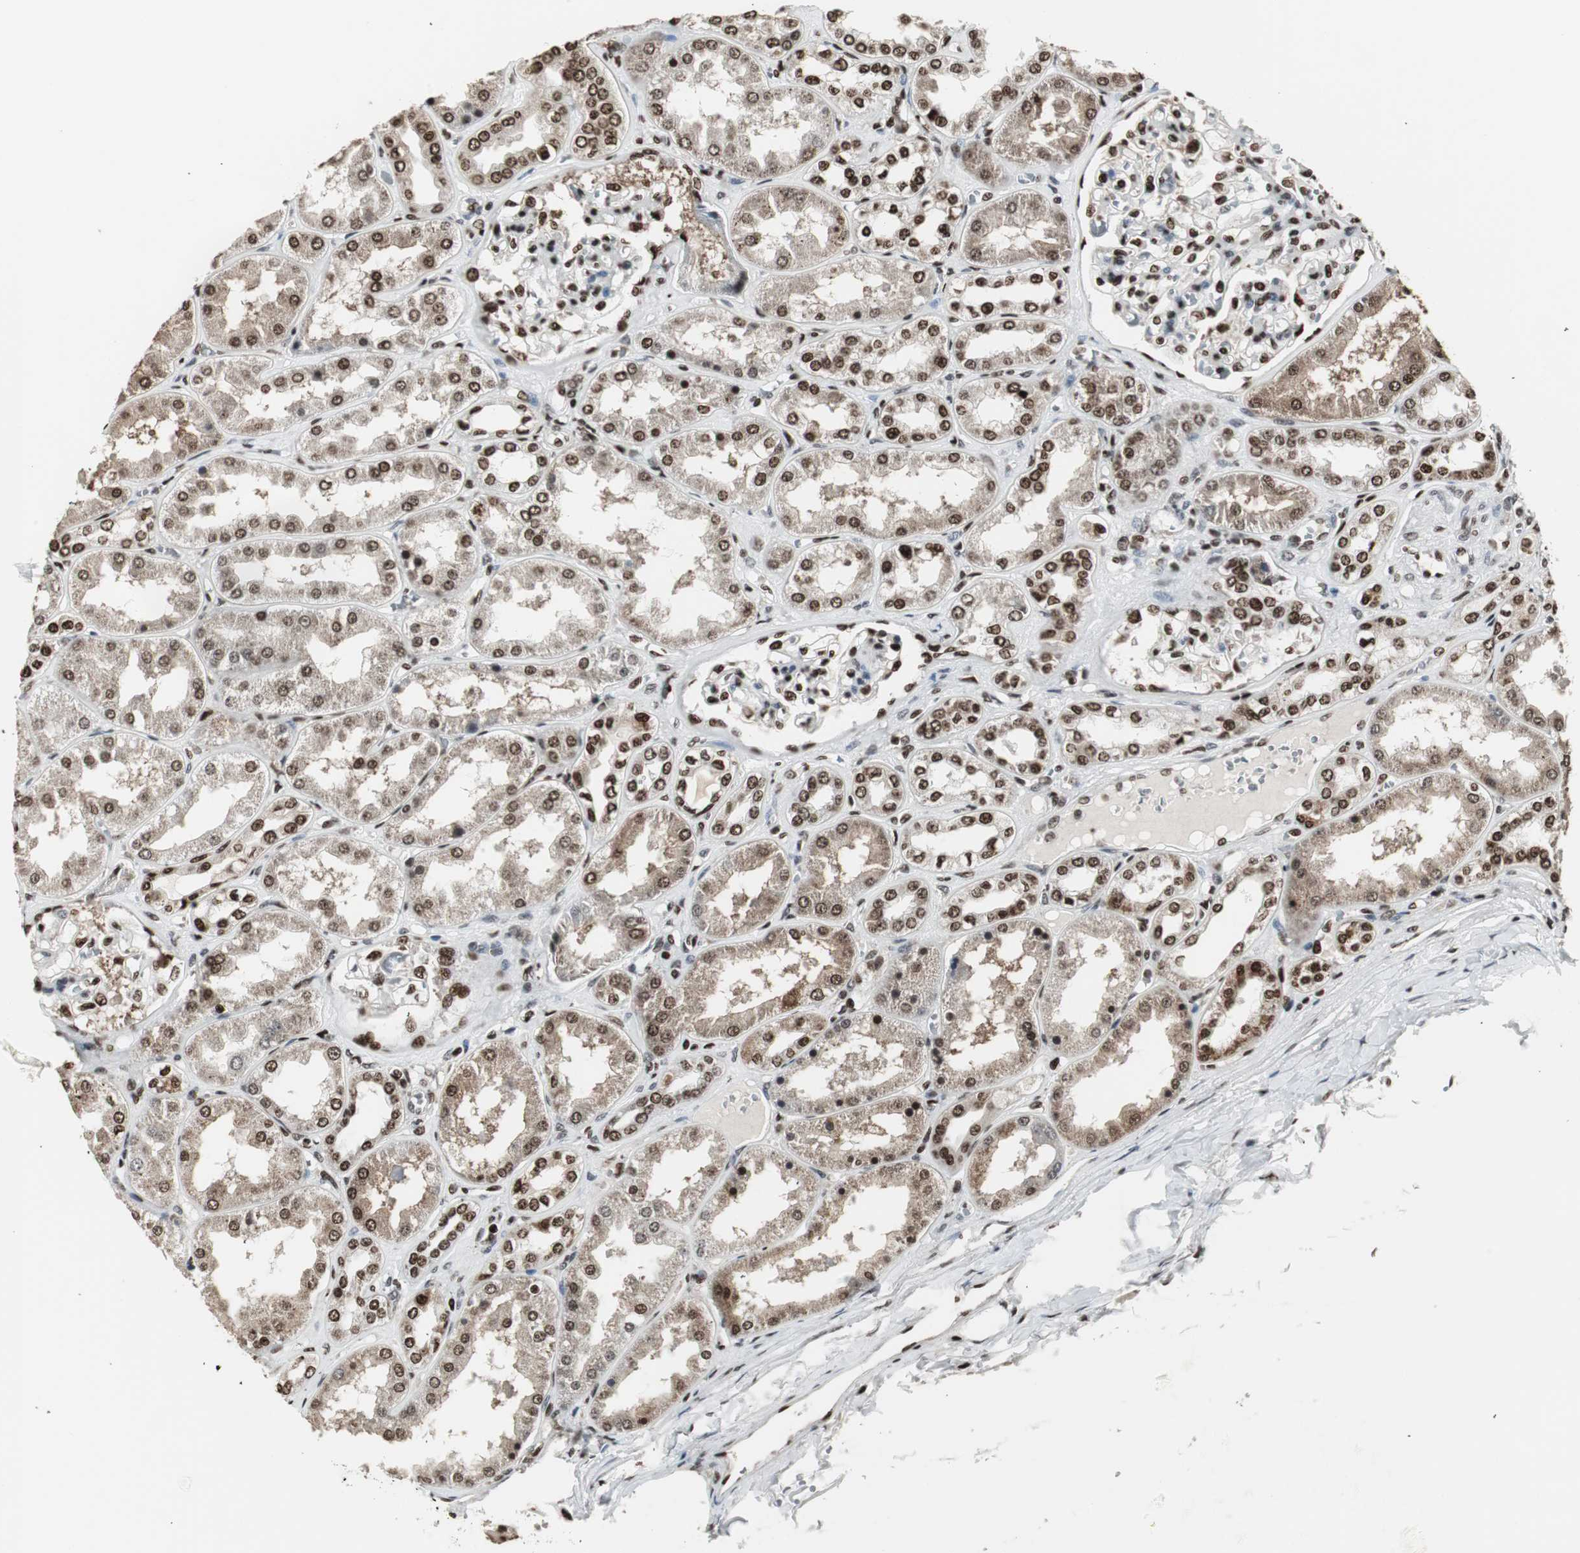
{"staining": {"intensity": "strong", "quantity": "25%-75%", "location": "nuclear"}, "tissue": "kidney", "cell_type": "Cells in glomeruli", "image_type": "normal", "snomed": [{"axis": "morphology", "description": "Normal tissue, NOS"}, {"axis": "topography", "description": "Kidney"}], "caption": "The immunohistochemical stain highlights strong nuclear expression in cells in glomeruli of normal kidney. (DAB (3,3'-diaminobenzidine) IHC with brightfield microscopy, high magnification).", "gene": "PARN", "patient": {"sex": "female", "age": 56}}